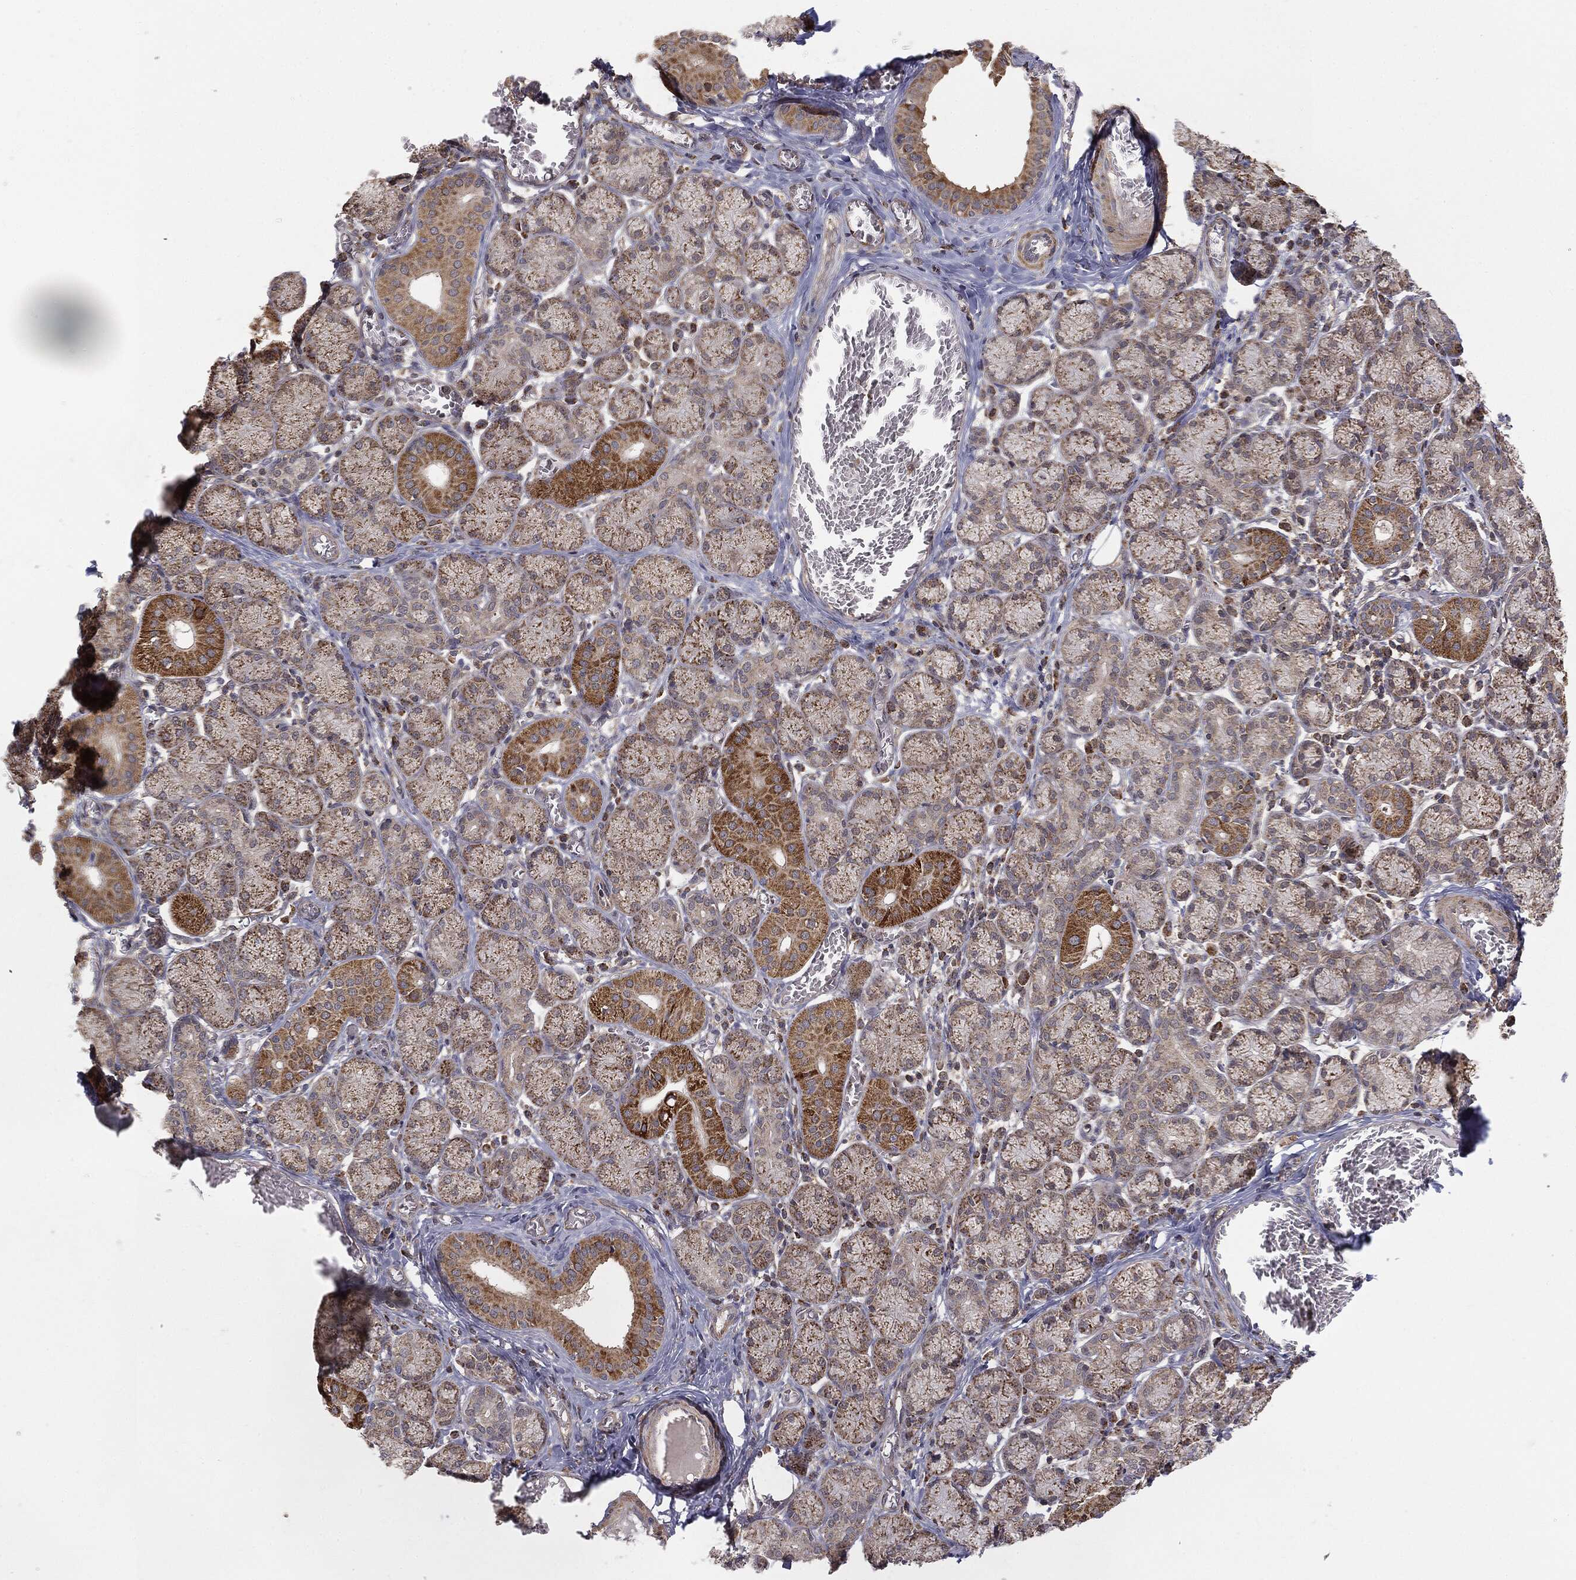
{"staining": {"intensity": "moderate", "quantity": ">75%", "location": "cytoplasmic/membranous"}, "tissue": "salivary gland", "cell_type": "Glandular cells", "image_type": "normal", "snomed": [{"axis": "morphology", "description": "Normal tissue, NOS"}, {"axis": "topography", "description": "Salivary gland"}, {"axis": "topography", "description": "Peripheral nerve tissue"}], "caption": "Moderate cytoplasmic/membranous protein positivity is present in approximately >75% of glandular cells in salivary gland.", "gene": "MTOR", "patient": {"sex": "female", "age": 24}}